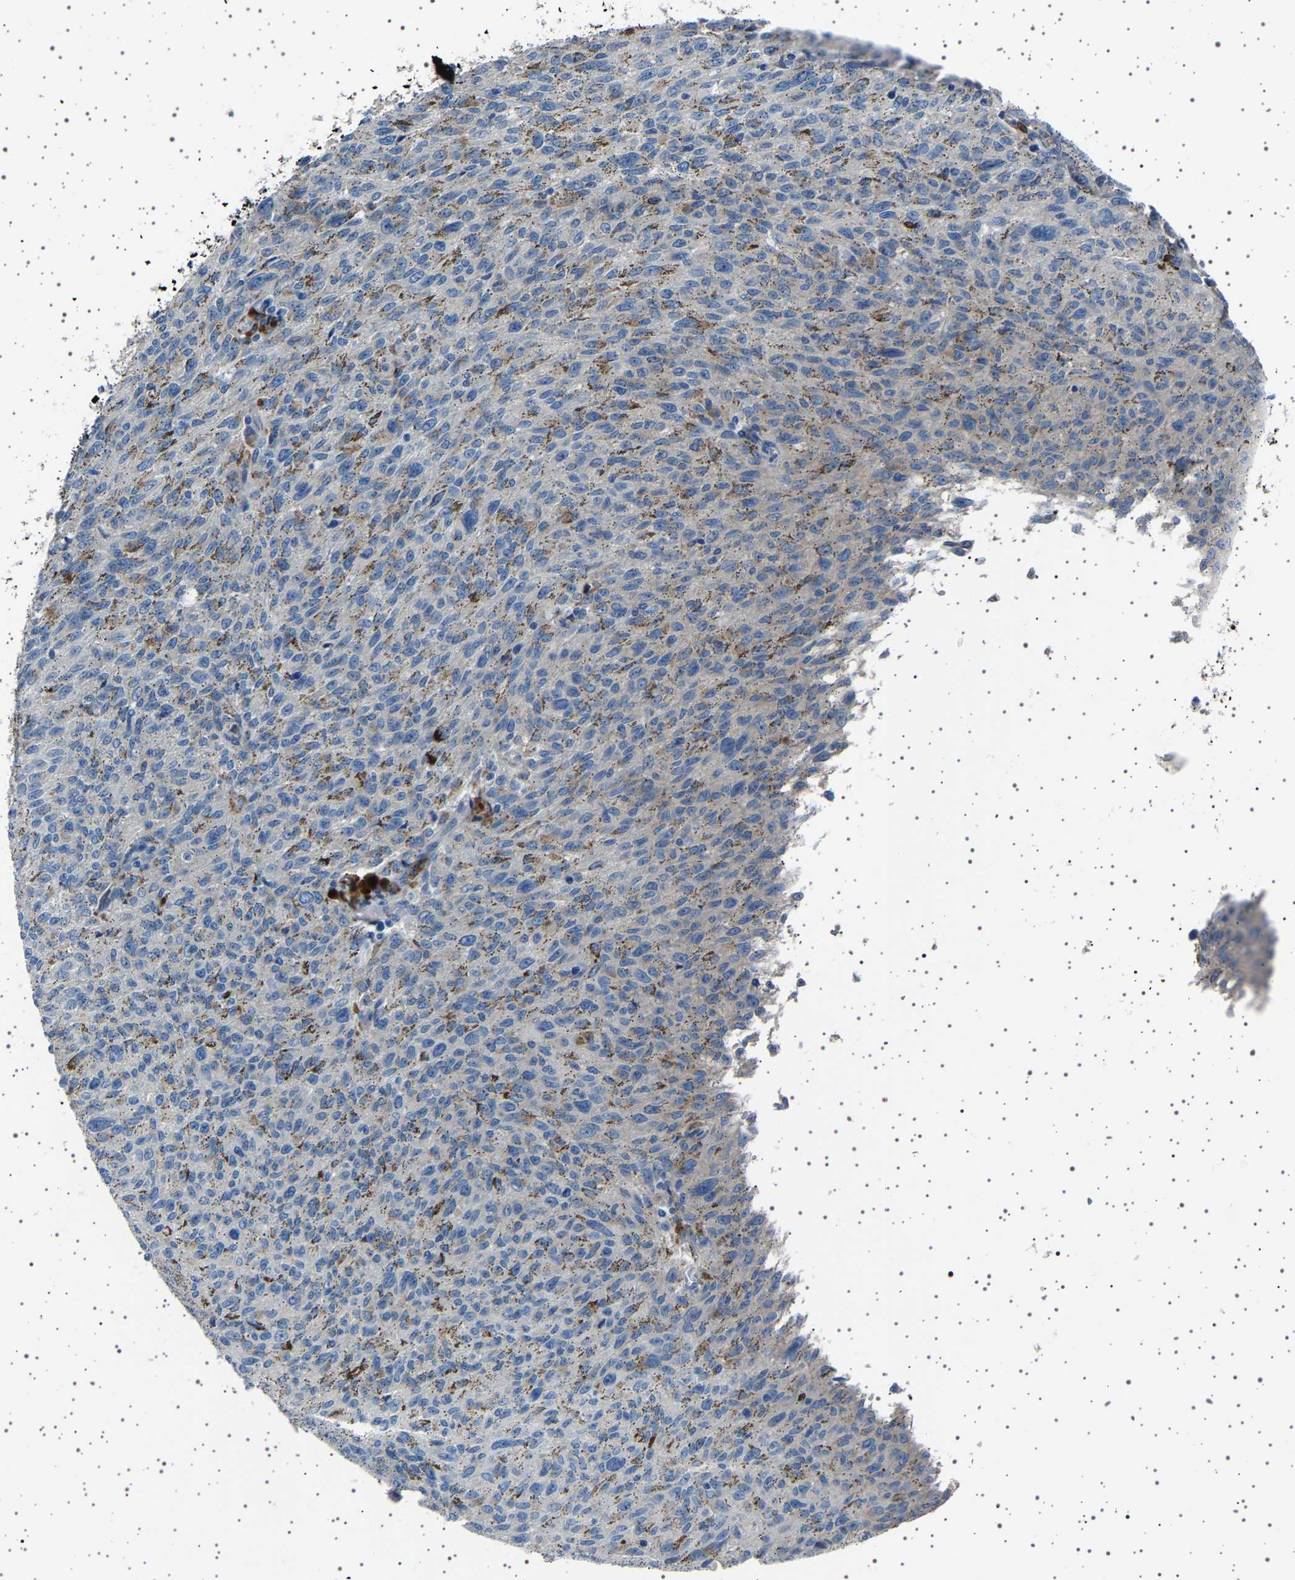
{"staining": {"intensity": "moderate", "quantity": "25%-75%", "location": "cytoplasmic/membranous"}, "tissue": "melanoma", "cell_type": "Tumor cells", "image_type": "cancer", "snomed": [{"axis": "morphology", "description": "Malignant melanoma, NOS"}, {"axis": "topography", "description": "Skin"}], "caption": "Immunohistochemistry (DAB (3,3'-diaminobenzidine)) staining of human malignant melanoma shows moderate cytoplasmic/membranous protein expression in approximately 25%-75% of tumor cells.", "gene": "FTCD", "patient": {"sex": "female", "age": 72}}